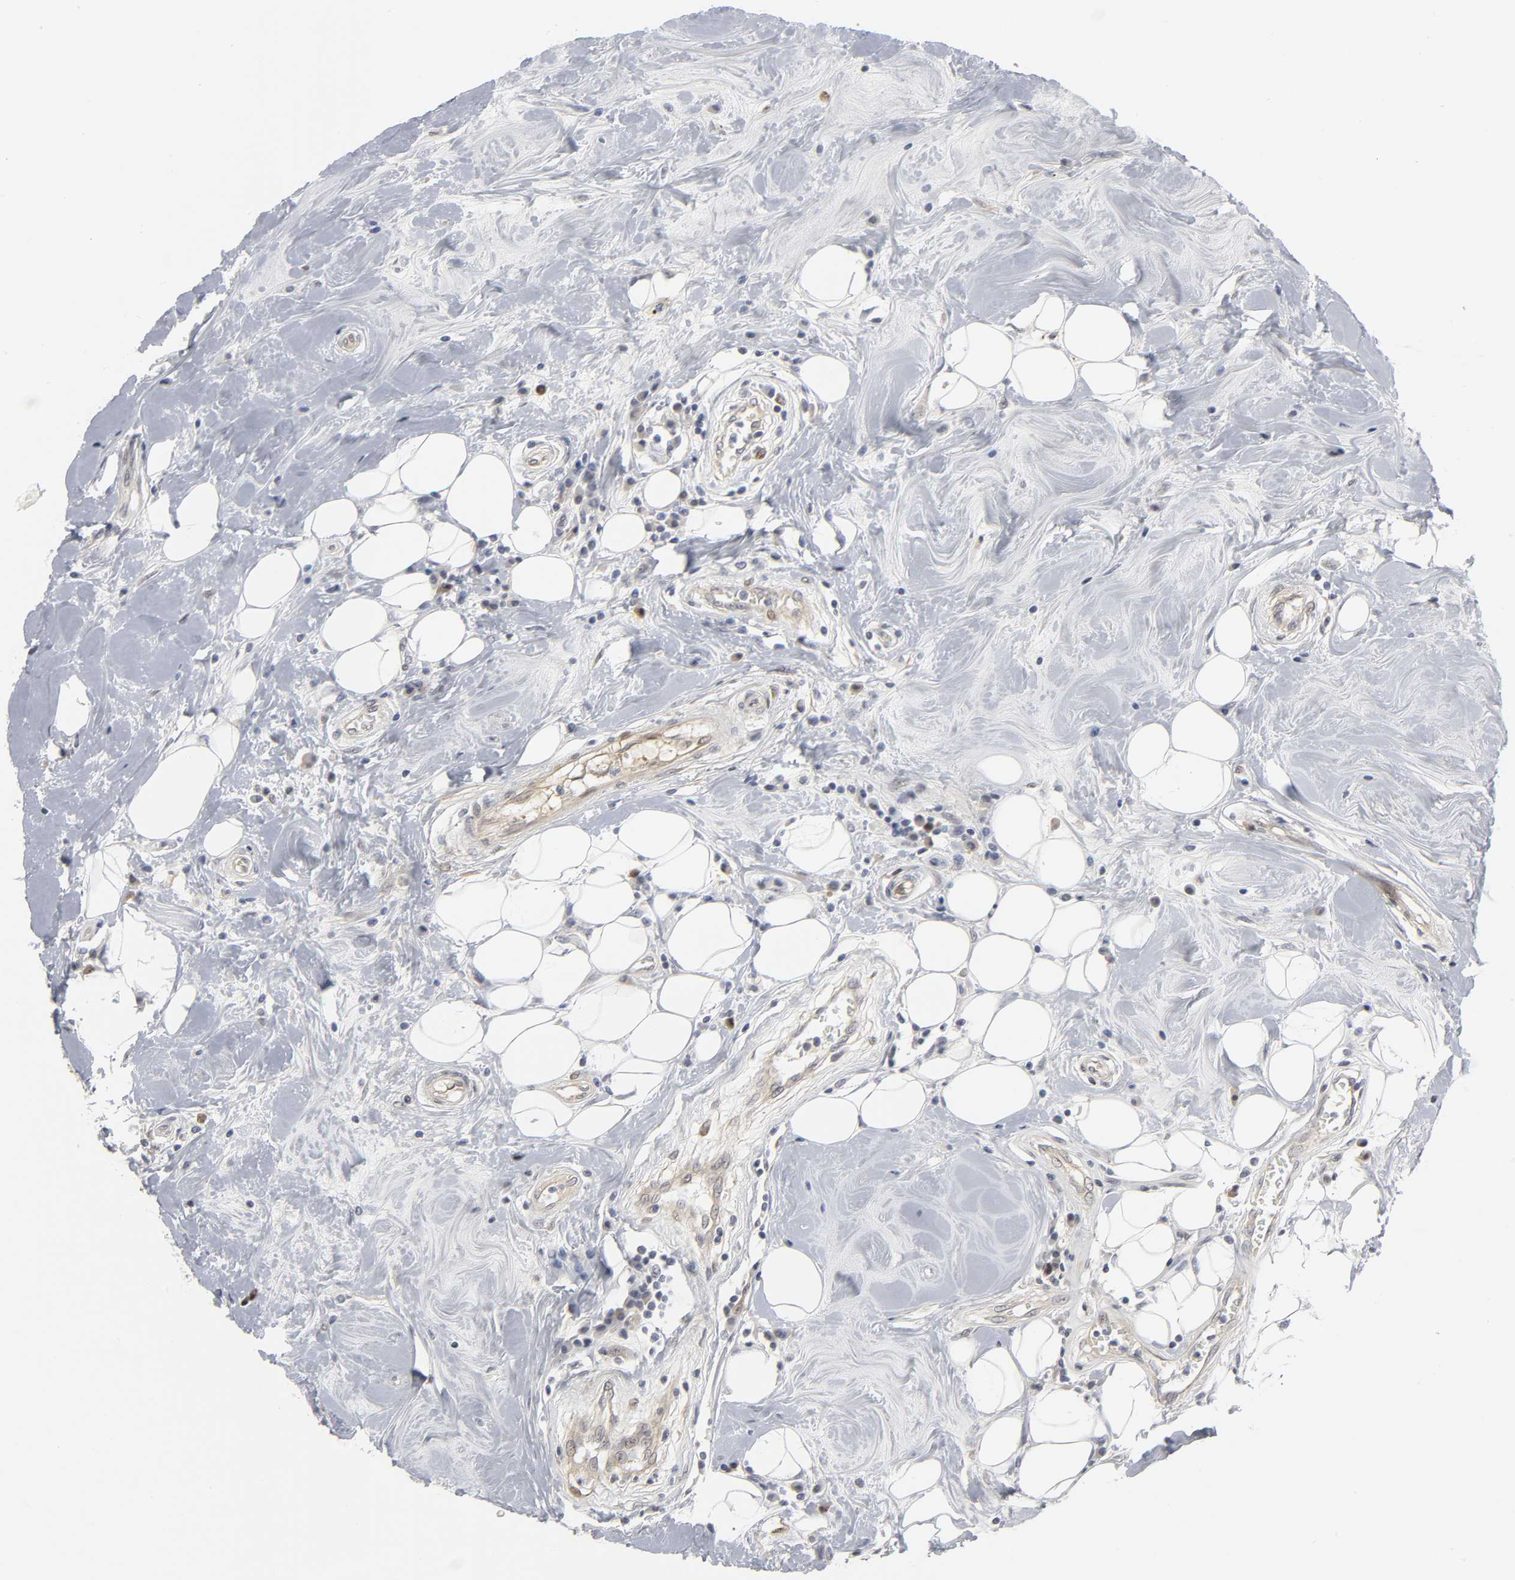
{"staining": {"intensity": "negative", "quantity": "none", "location": "none"}, "tissue": "breast cancer", "cell_type": "Tumor cells", "image_type": "cancer", "snomed": [{"axis": "morphology", "description": "Duct carcinoma"}, {"axis": "topography", "description": "Breast"}], "caption": "DAB (3,3'-diaminobenzidine) immunohistochemical staining of infiltrating ductal carcinoma (breast) reveals no significant positivity in tumor cells.", "gene": "PDLIM3", "patient": {"sex": "female", "age": 27}}